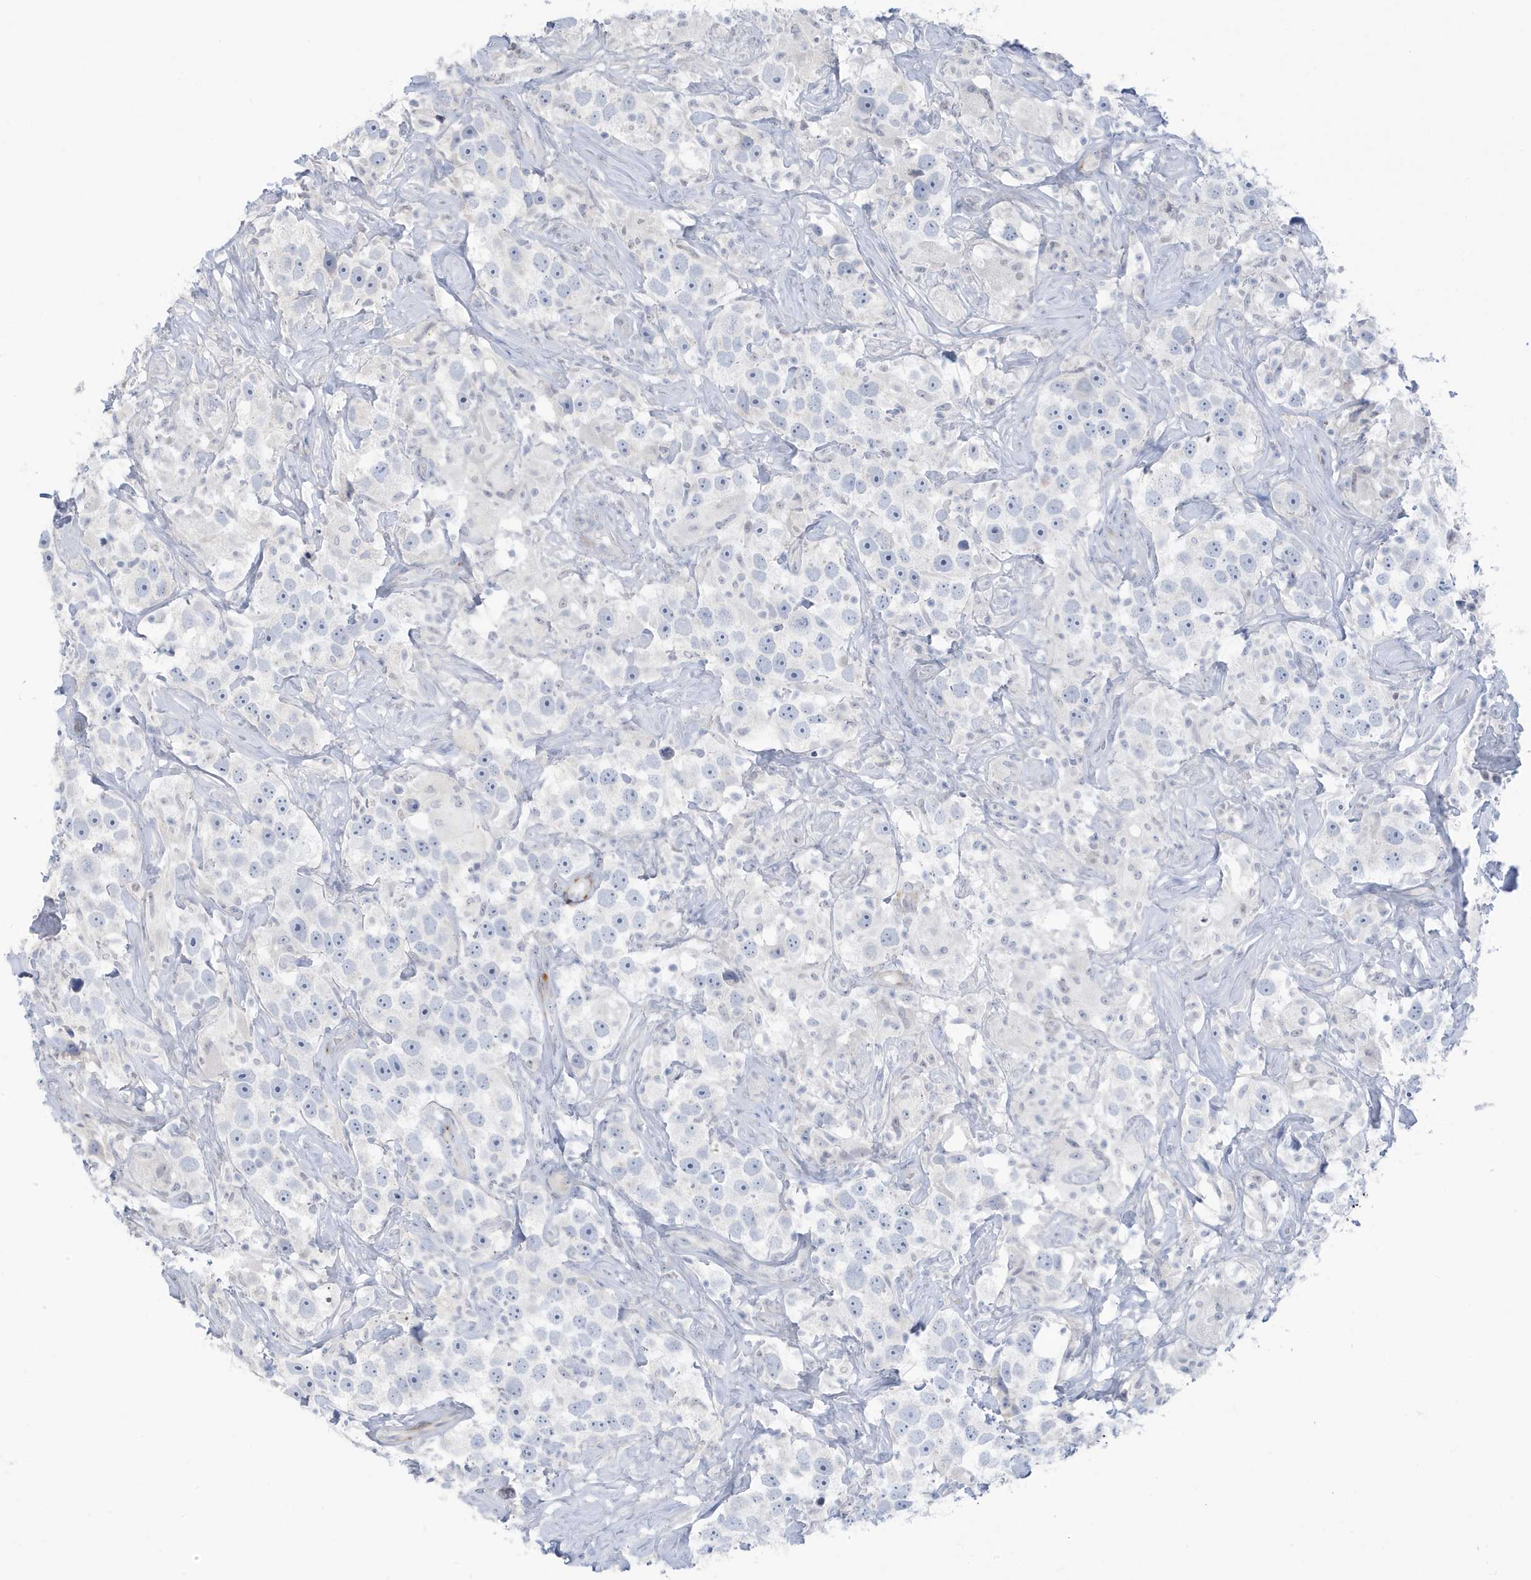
{"staining": {"intensity": "negative", "quantity": "none", "location": "none"}, "tissue": "testis cancer", "cell_type": "Tumor cells", "image_type": "cancer", "snomed": [{"axis": "morphology", "description": "Seminoma, NOS"}, {"axis": "topography", "description": "Testis"}], "caption": "Testis cancer (seminoma) was stained to show a protein in brown. There is no significant expression in tumor cells.", "gene": "PERM1", "patient": {"sex": "male", "age": 49}}